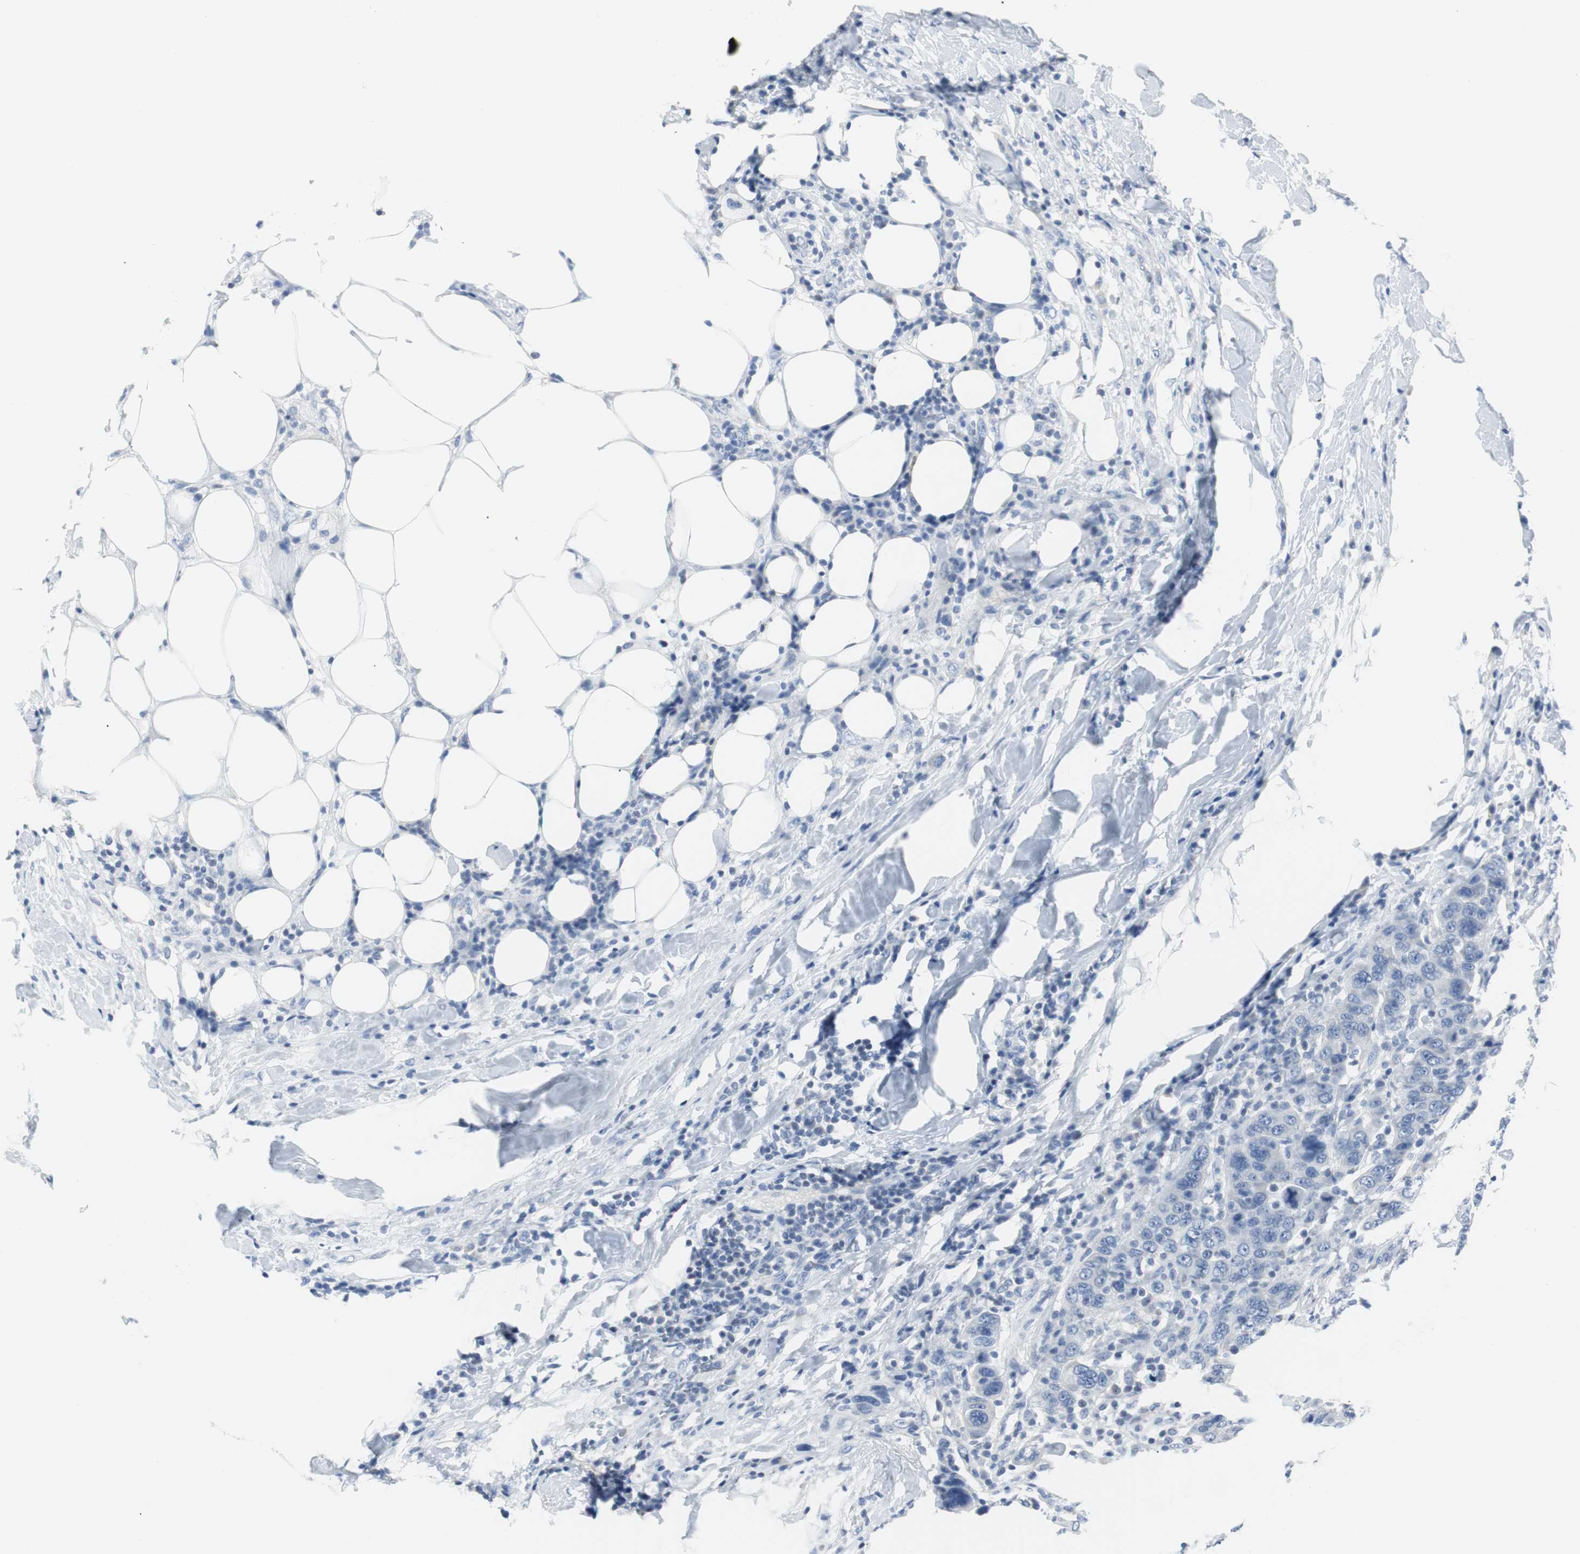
{"staining": {"intensity": "negative", "quantity": "none", "location": "none"}, "tissue": "breast cancer", "cell_type": "Tumor cells", "image_type": "cancer", "snomed": [{"axis": "morphology", "description": "Duct carcinoma"}, {"axis": "topography", "description": "Breast"}], "caption": "Protein analysis of breast cancer displays no significant staining in tumor cells.", "gene": "GAP43", "patient": {"sex": "female", "age": 37}}